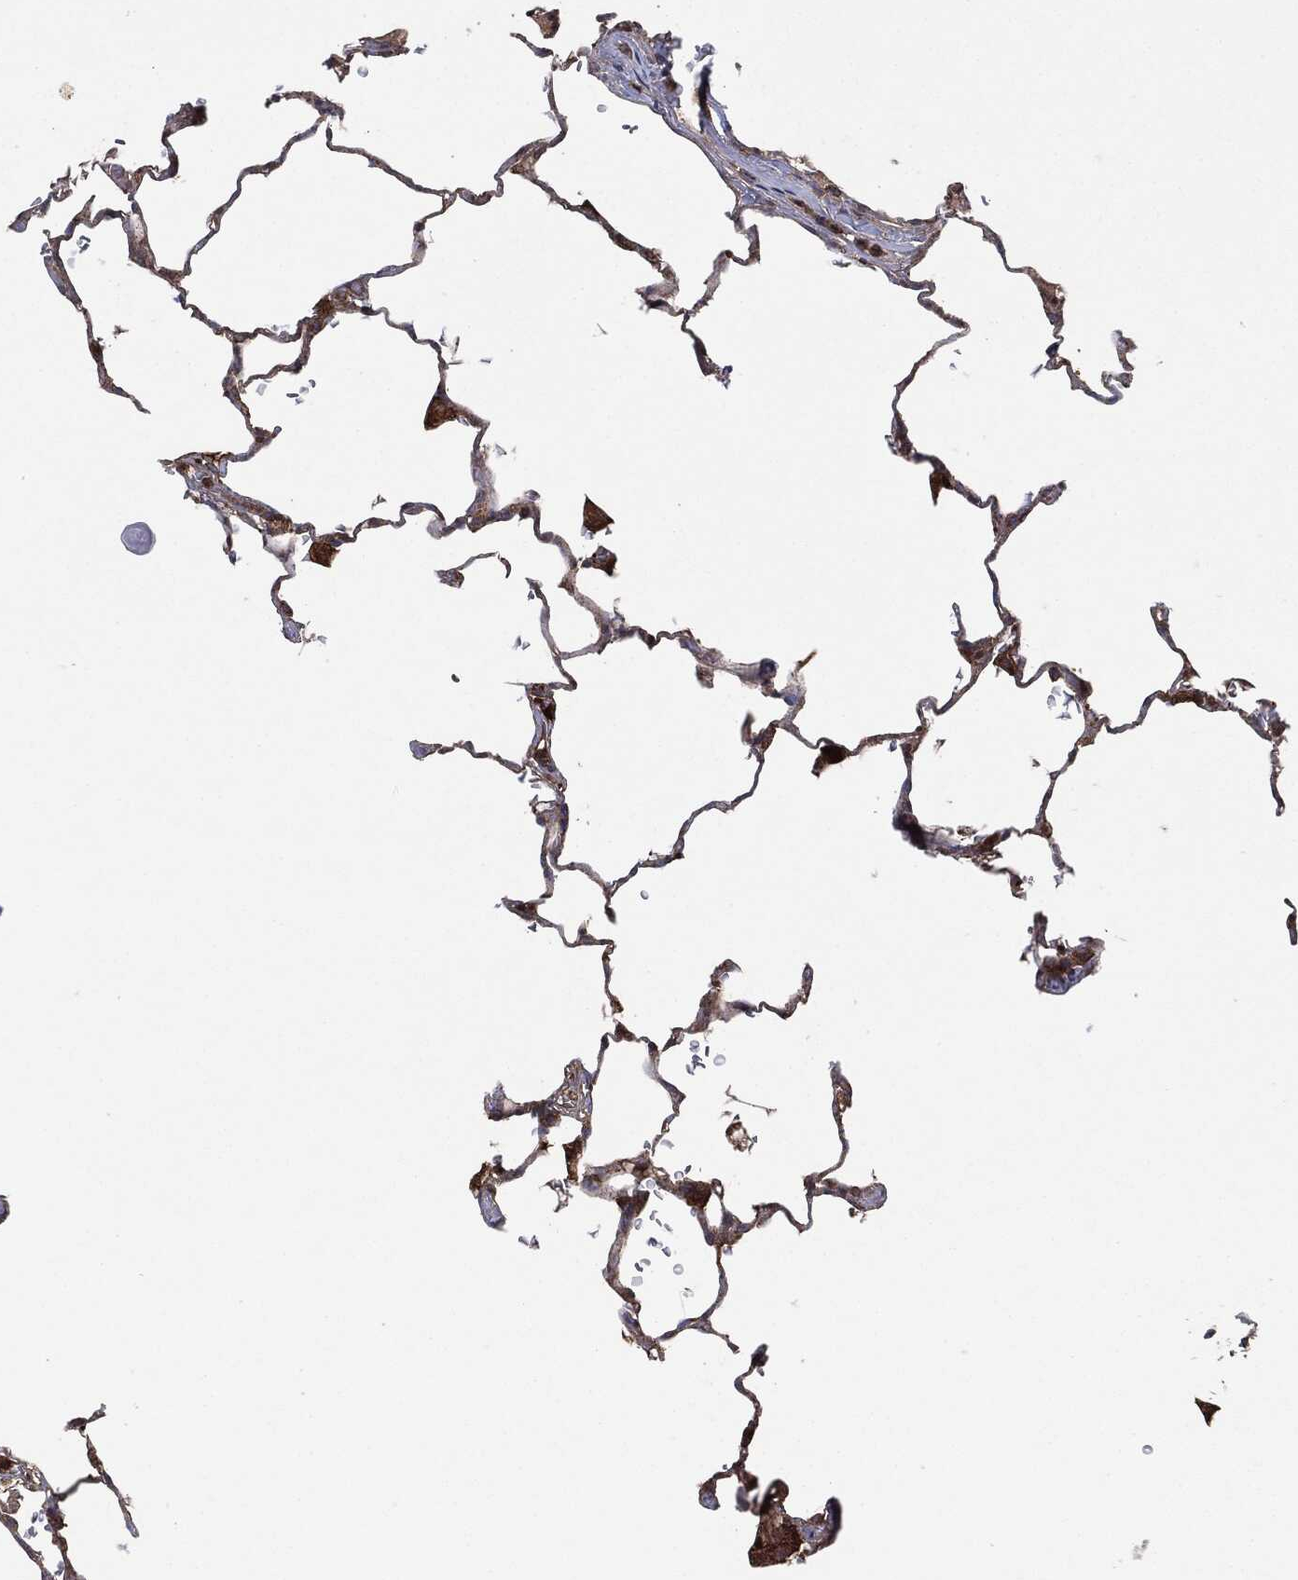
{"staining": {"intensity": "moderate", "quantity": "<25%", "location": "cytoplasmic/membranous"}, "tissue": "lung", "cell_type": "Alveolar cells", "image_type": "normal", "snomed": [{"axis": "morphology", "description": "Normal tissue, NOS"}, {"axis": "morphology", "description": "Adenocarcinoma, metastatic, NOS"}, {"axis": "topography", "description": "Lung"}], "caption": "Unremarkable lung demonstrates moderate cytoplasmic/membranous expression in about <25% of alveolar cells.", "gene": "NME1", "patient": {"sex": "male", "age": 45}}